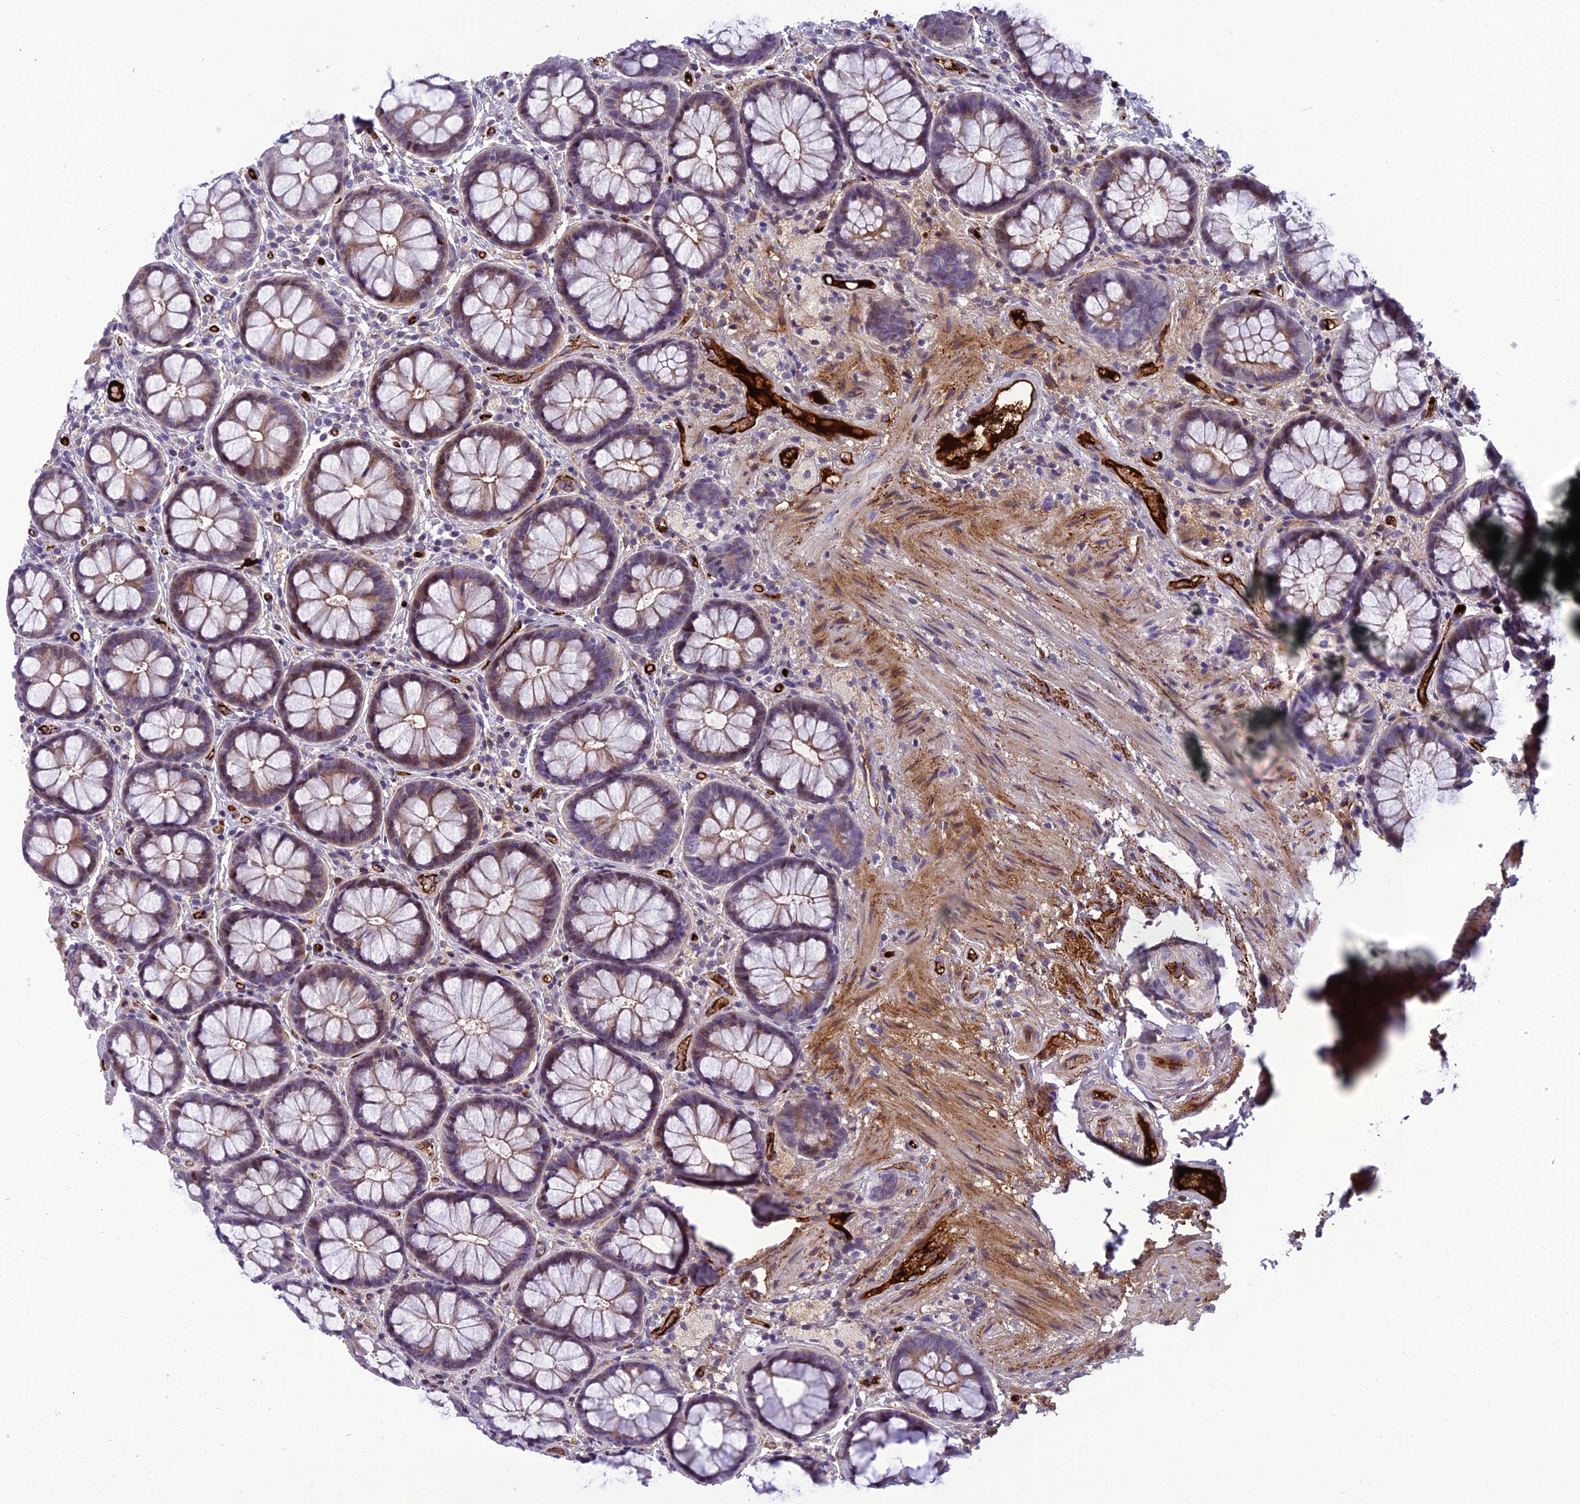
{"staining": {"intensity": "moderate", "quantity": "<25%", "location": "cytoplasmic/membranous"}, "tissue": "rectum", "cell_type": "Glandular cells", "image_type": "normal", "snomed": [{"axis": "morphology", "description": "Normal tissue, NOS"}, {"axis": "topography", "description": "Rectum"}], "caption": "Brown immunohistochemical staining in unremarkable human rectum demonstrates moderate cytoplasmic/membranous staining in approximately <25% of glandular cells.", "gene": "CLEC11A", "patient": {"sex": "male", "age": 83}}